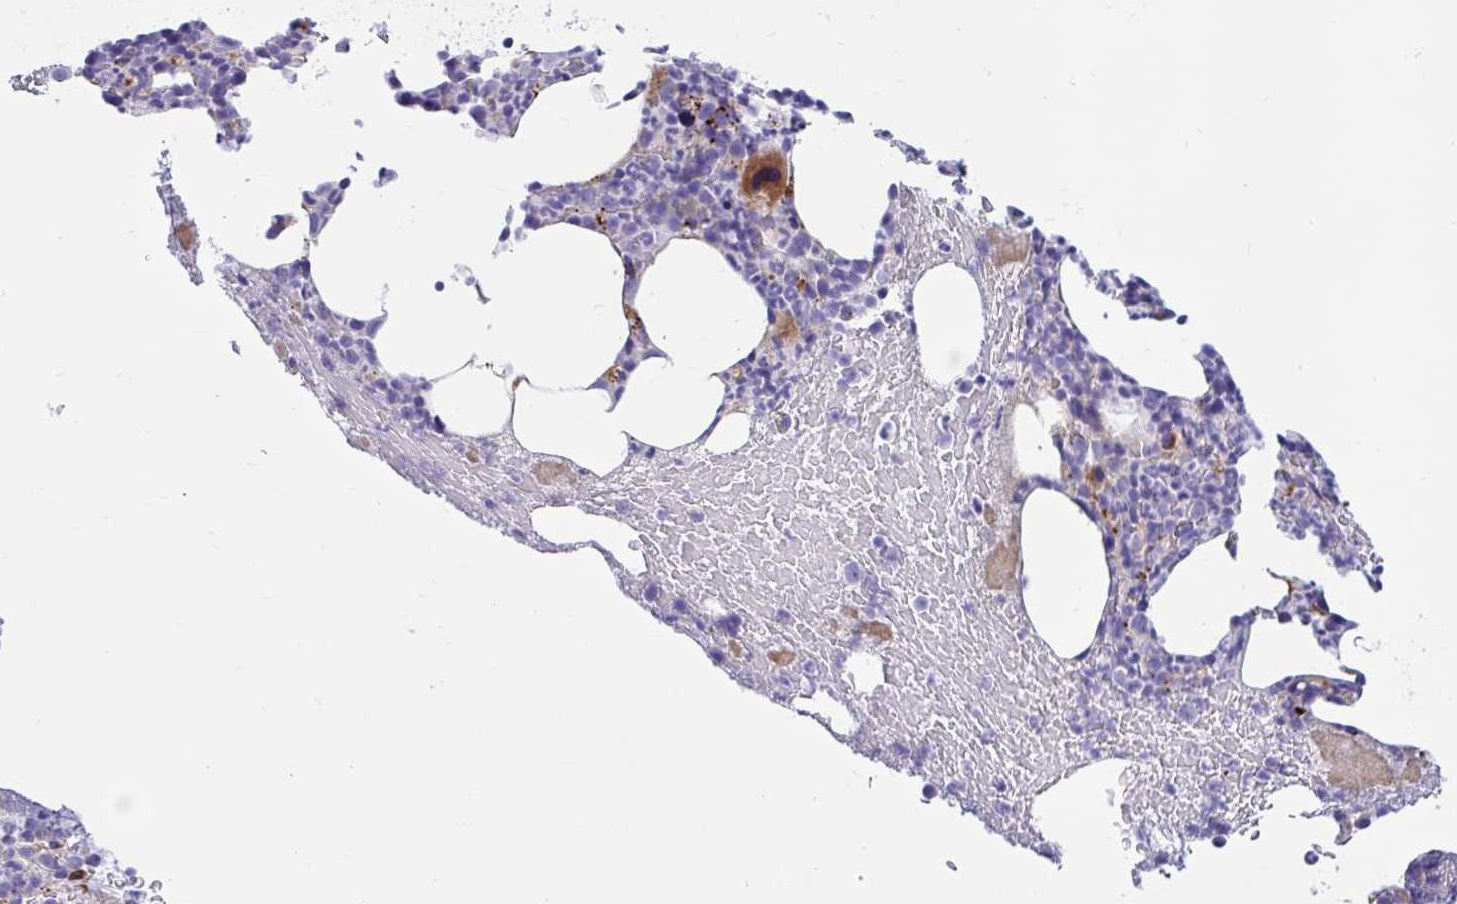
{"staining": {"intensity": "moderate", "quantity": "<25%", "location": "cytoplasmic/membranous"}, "tissue": "bone marrow", "cell_type": "Hematopoietic cells", "image_type": "normal", "snomed": [{"axis": "morphology", "description": "Normal tissue, NOS"}, {"axis": "topography", "description": "Bone marrow"}], "caption": "Immunohistochemical staining of unremarkable bone marrow exhibits <25% levels of moderate cytoplasmic/membranous protein staining in about <25% of hematopoietic cells. The protein is shown in brown color, while the nuclei are stained blue.", "gene": "FAM219B", "patient": {"sex": "female", "age": 59}}